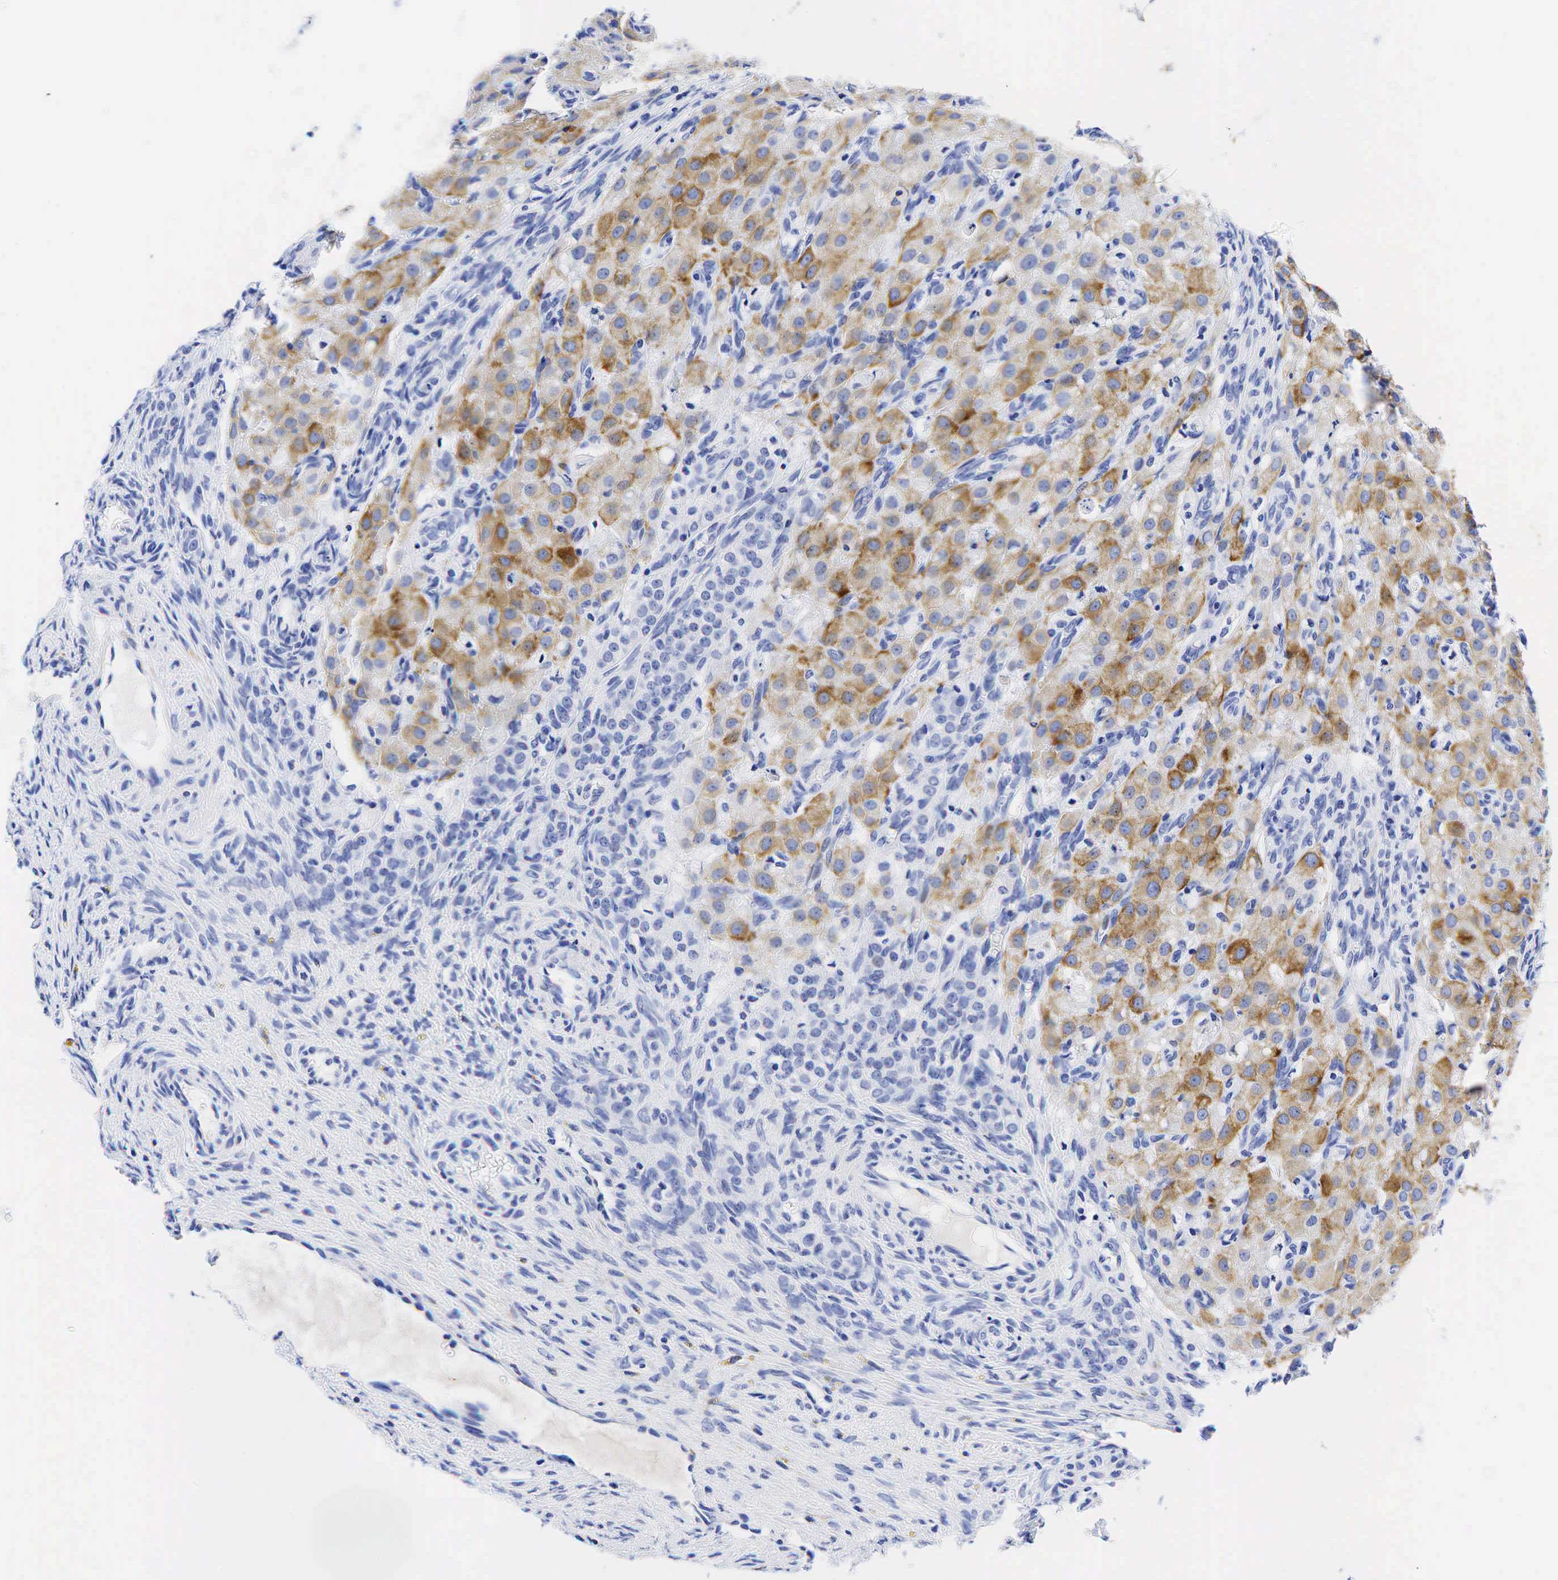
{"staining": {"intensity": "negative", "quantity": "none", "location": "none"}, "tissue": "ovary", "cell_type": "Ovarian stroma cells", "image_type": "normal", "snomed": [{"axis": "morphology", "description": "Normal tissue, NOS"}, {"axis": "topography", "description": "Ovary"}], "caption": "This is an immunohistochemistry (IHC) image of unremarkable ovary. There is no positivity in ovarian stroma cells.", "gene": "KRT18", "patient": {"sex": "female", "age": 32}}